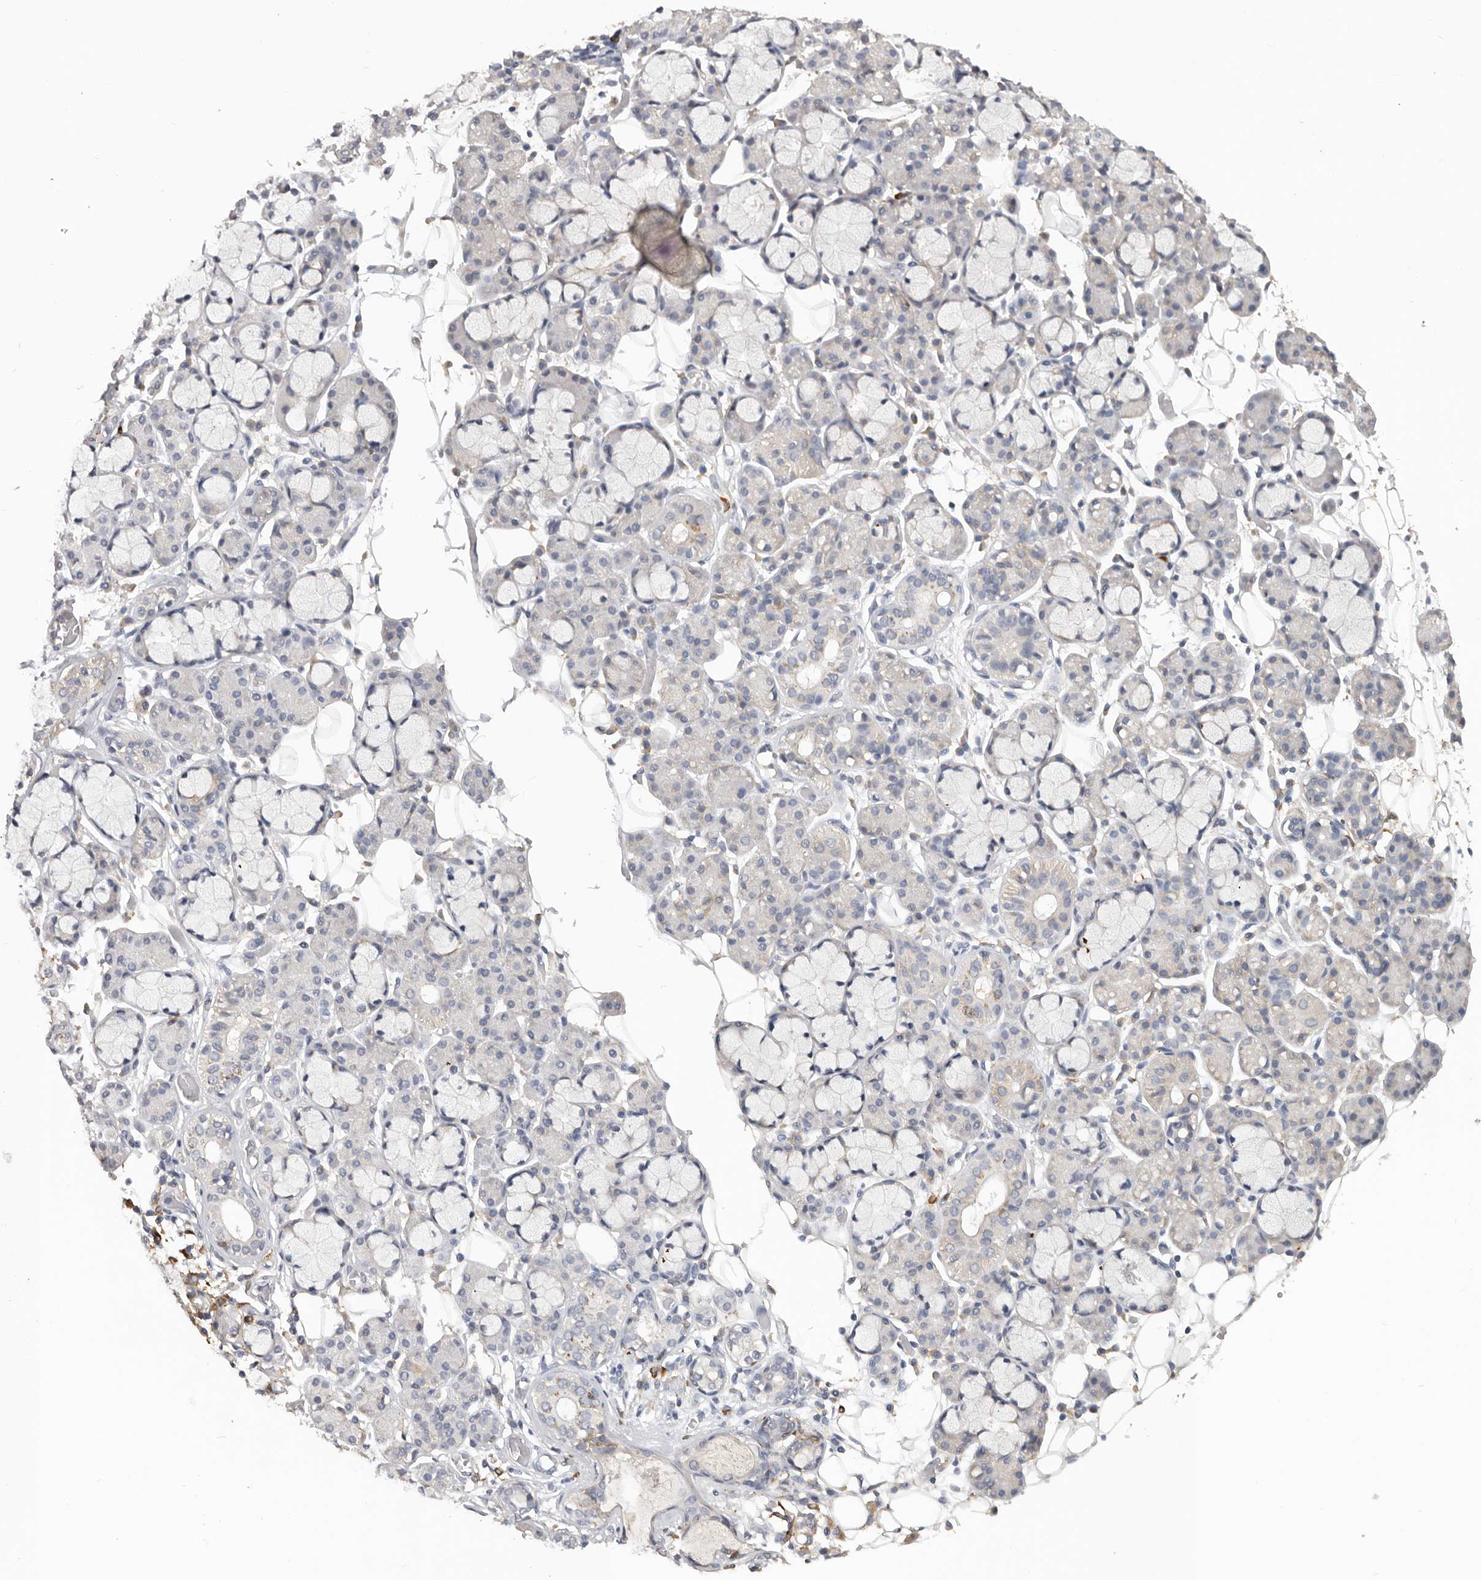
{"staining": {"intensity": "negative", "quantity": "none", "location": "none"}, "tissue": "salivary gland", "cell_type": "Glandular cells", "image_type": "normal", "snomed": [{"axis": "morphology", "description": "Normal tissue, NOS"}, {"axis": "topography", "description": "Salivary gland"}], "caption": "Immunohistochemistry (IHC) micrograph of unremarkable salivary gland: salivary gland stained with DAB shows no significant protein staining in glandular cells. Nuclei are stained in blue.", "gene": "TFRC", "patient": {"sex": "male", "age": 63}}